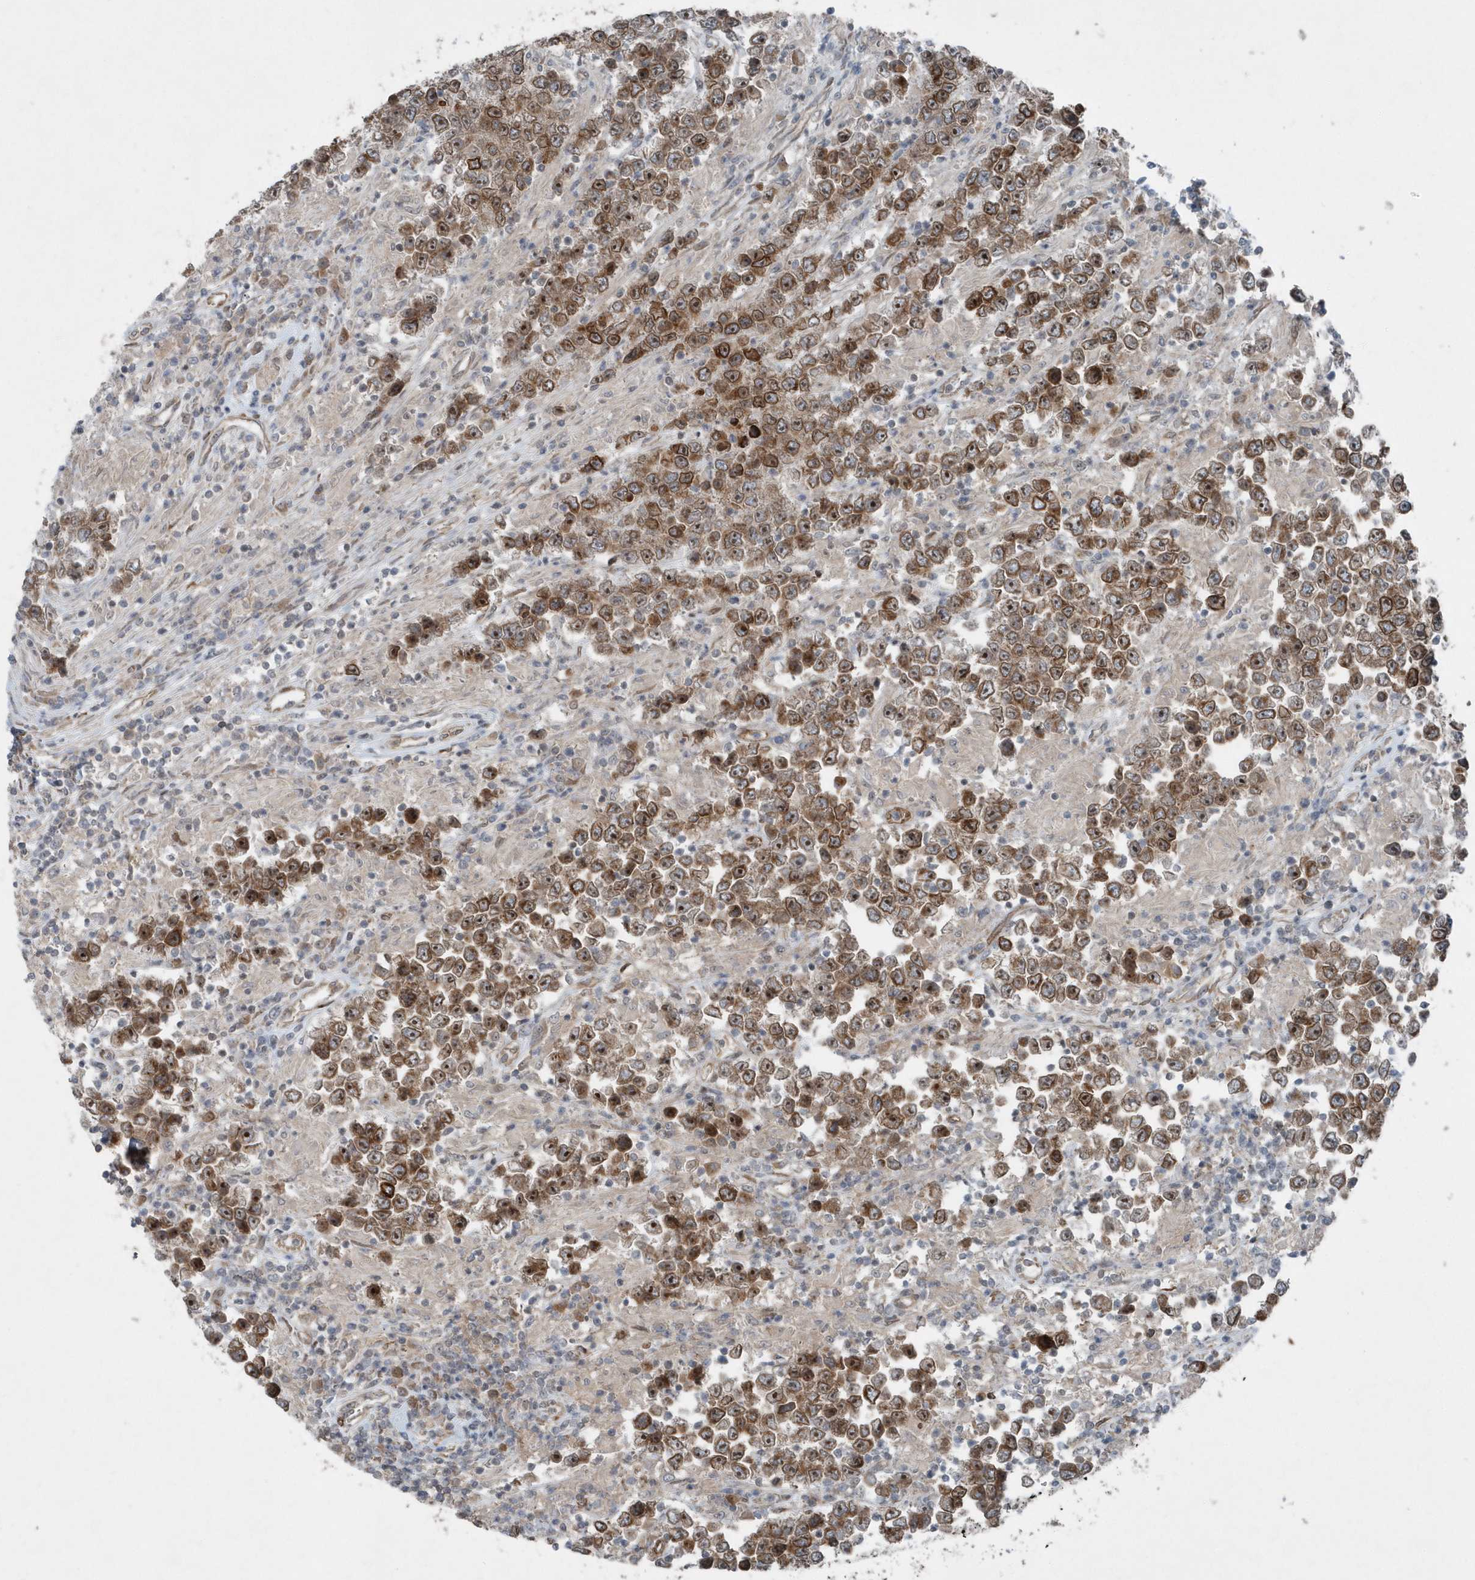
{"staining": {"intensity": "moderate", "quantity": ">75%", "location": "cytoplasmic/membranous,nuclear"}, "tissue": "testis cancer", "cell_type": "Tumor cells", "image_type": "cancer", "snomed": [{"axis": "morphology", "description": "Normal tissue, NOS"}, {"axis": "morphology", "description": "Urothelial carcinoma, High grade"}, {"axis": "morphology", "description": "Seminoma, NOS"}, {"axis": "morphology", "description": "Carcinoma, Embryonal, NOS"}, {"axis": "topography", "description": "Urinary bladder"}, {"axis": "topography", "description": "Testis"}], "caption": "The immunohistochemical stain labels moderate cytoplasmic/membranous and nuclear staining in tumor cells of seminoma (testis) tissue.", "gene": "MCC", "patient": {"sex": "male", "age": 41}}